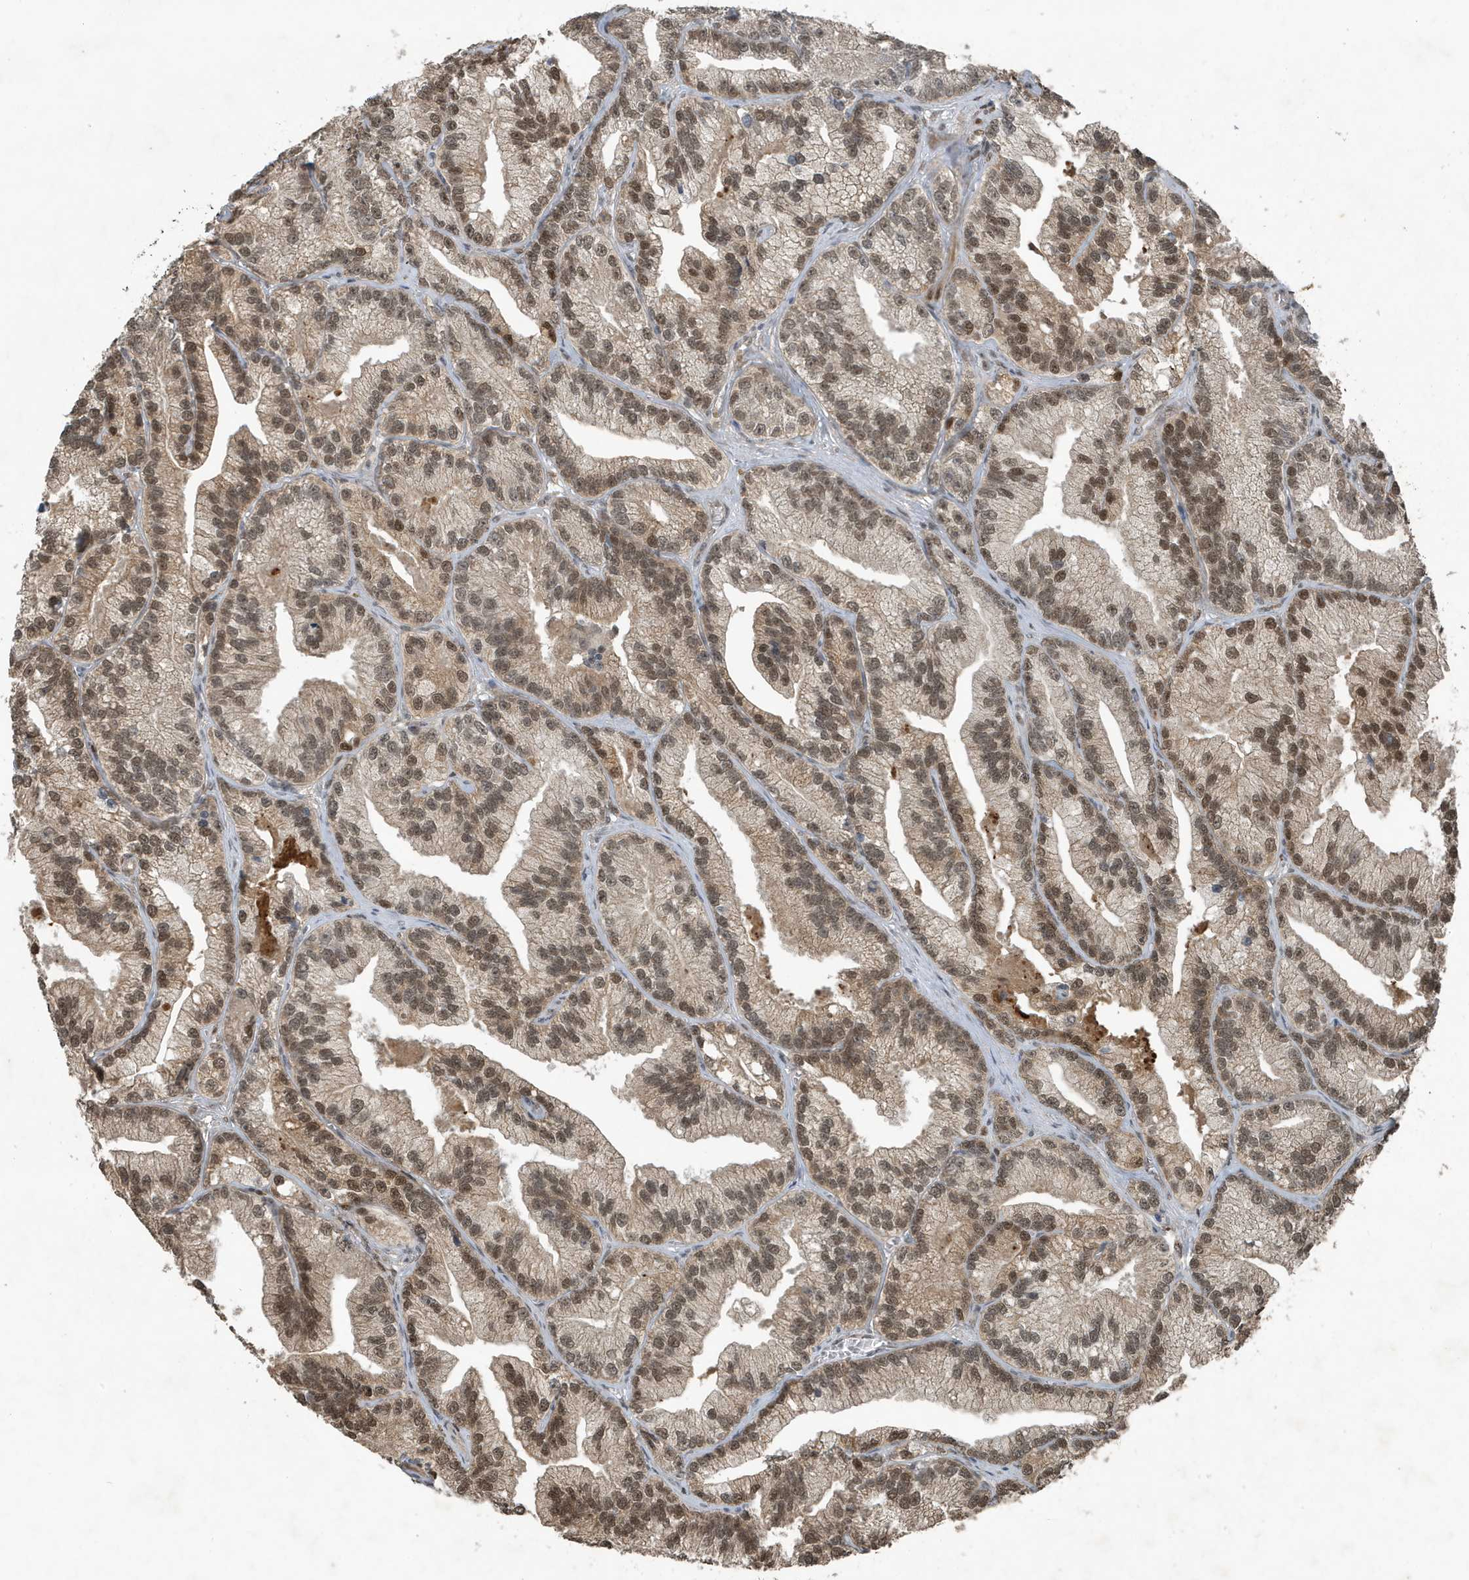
{"staining": {"intensity": "moderate", "quantity": ">75%", "location": "nuclear"}, "tissue": "prostate cancer", "cell_type": "Tumor cells", "image_type": "cancer", "snomed": [{"axis": "morphology", "description": "Adenocarcinoma, Low grade"}, {"axis": "topography", "description": "Prostate"}], "caption": "Human prostate adenocarcinoma (low-grade) stained with a protein marker demonstrates moderate staining in tumor cells.", "gene": "HSPA1A", "patient": {"sex": "male", "age": 89}}